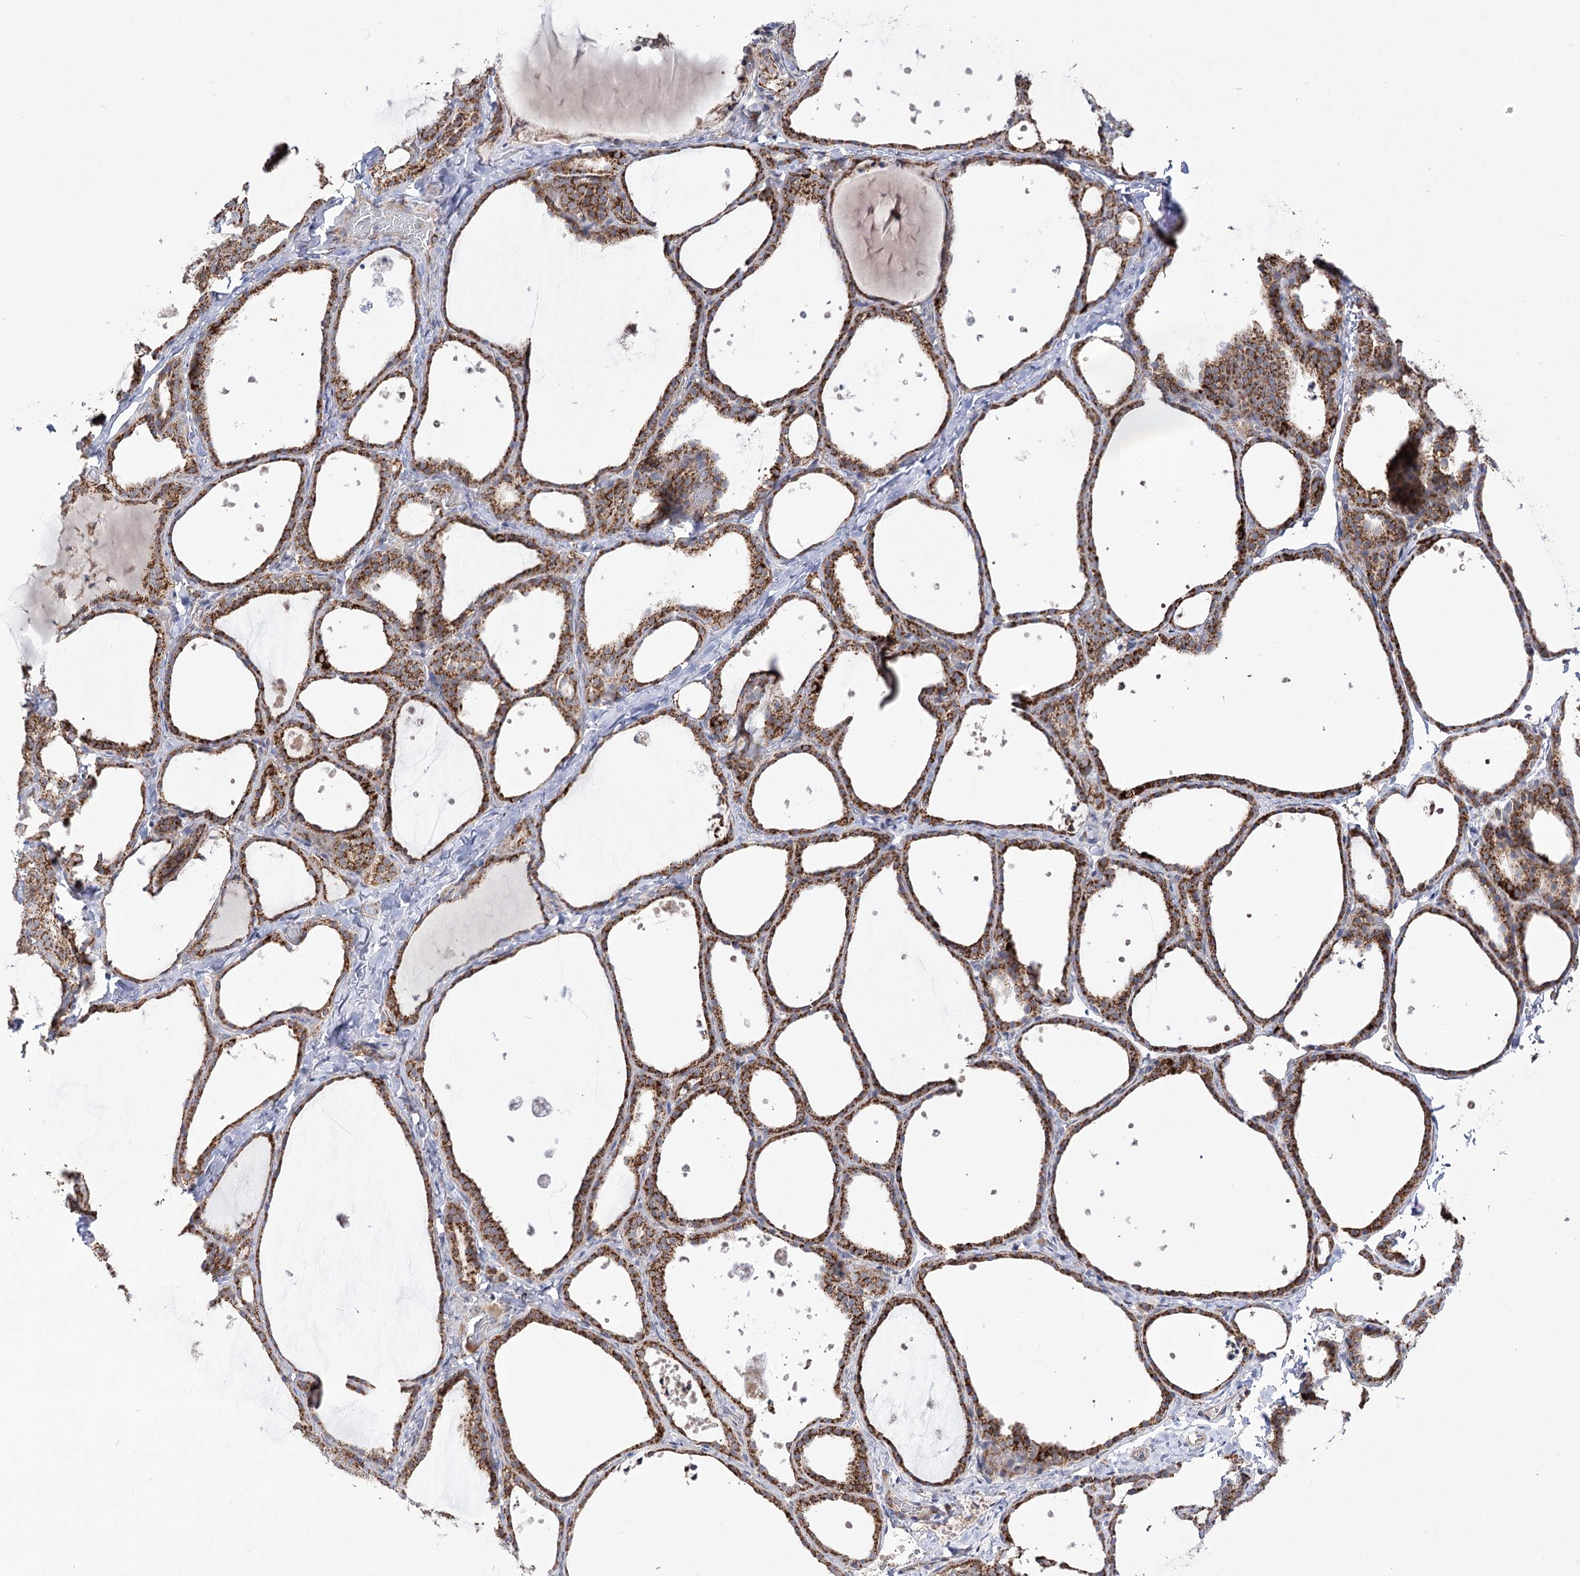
{"staining": {"intensity": "strong", "quantity": ">75%", "location": "cytoplasmic/membranous"}, "tissue": "thyroid gland", "cell_type": "Glandular cells", "image_type": "normal", "snomed": [{"axis": "morphology", "description": "Normal tissue, NOS"}, {"axis": "topography", "description": "Thyroid gland"}], "caption": "Immunohistochemical staining of normal human thyroid gland displays >75% levels of strong cytoplasmic/membranous protein staining in about >75% of glandular cells.", "gene": "ECHDC3", "patient": {"sex": "female", "age": 44}}